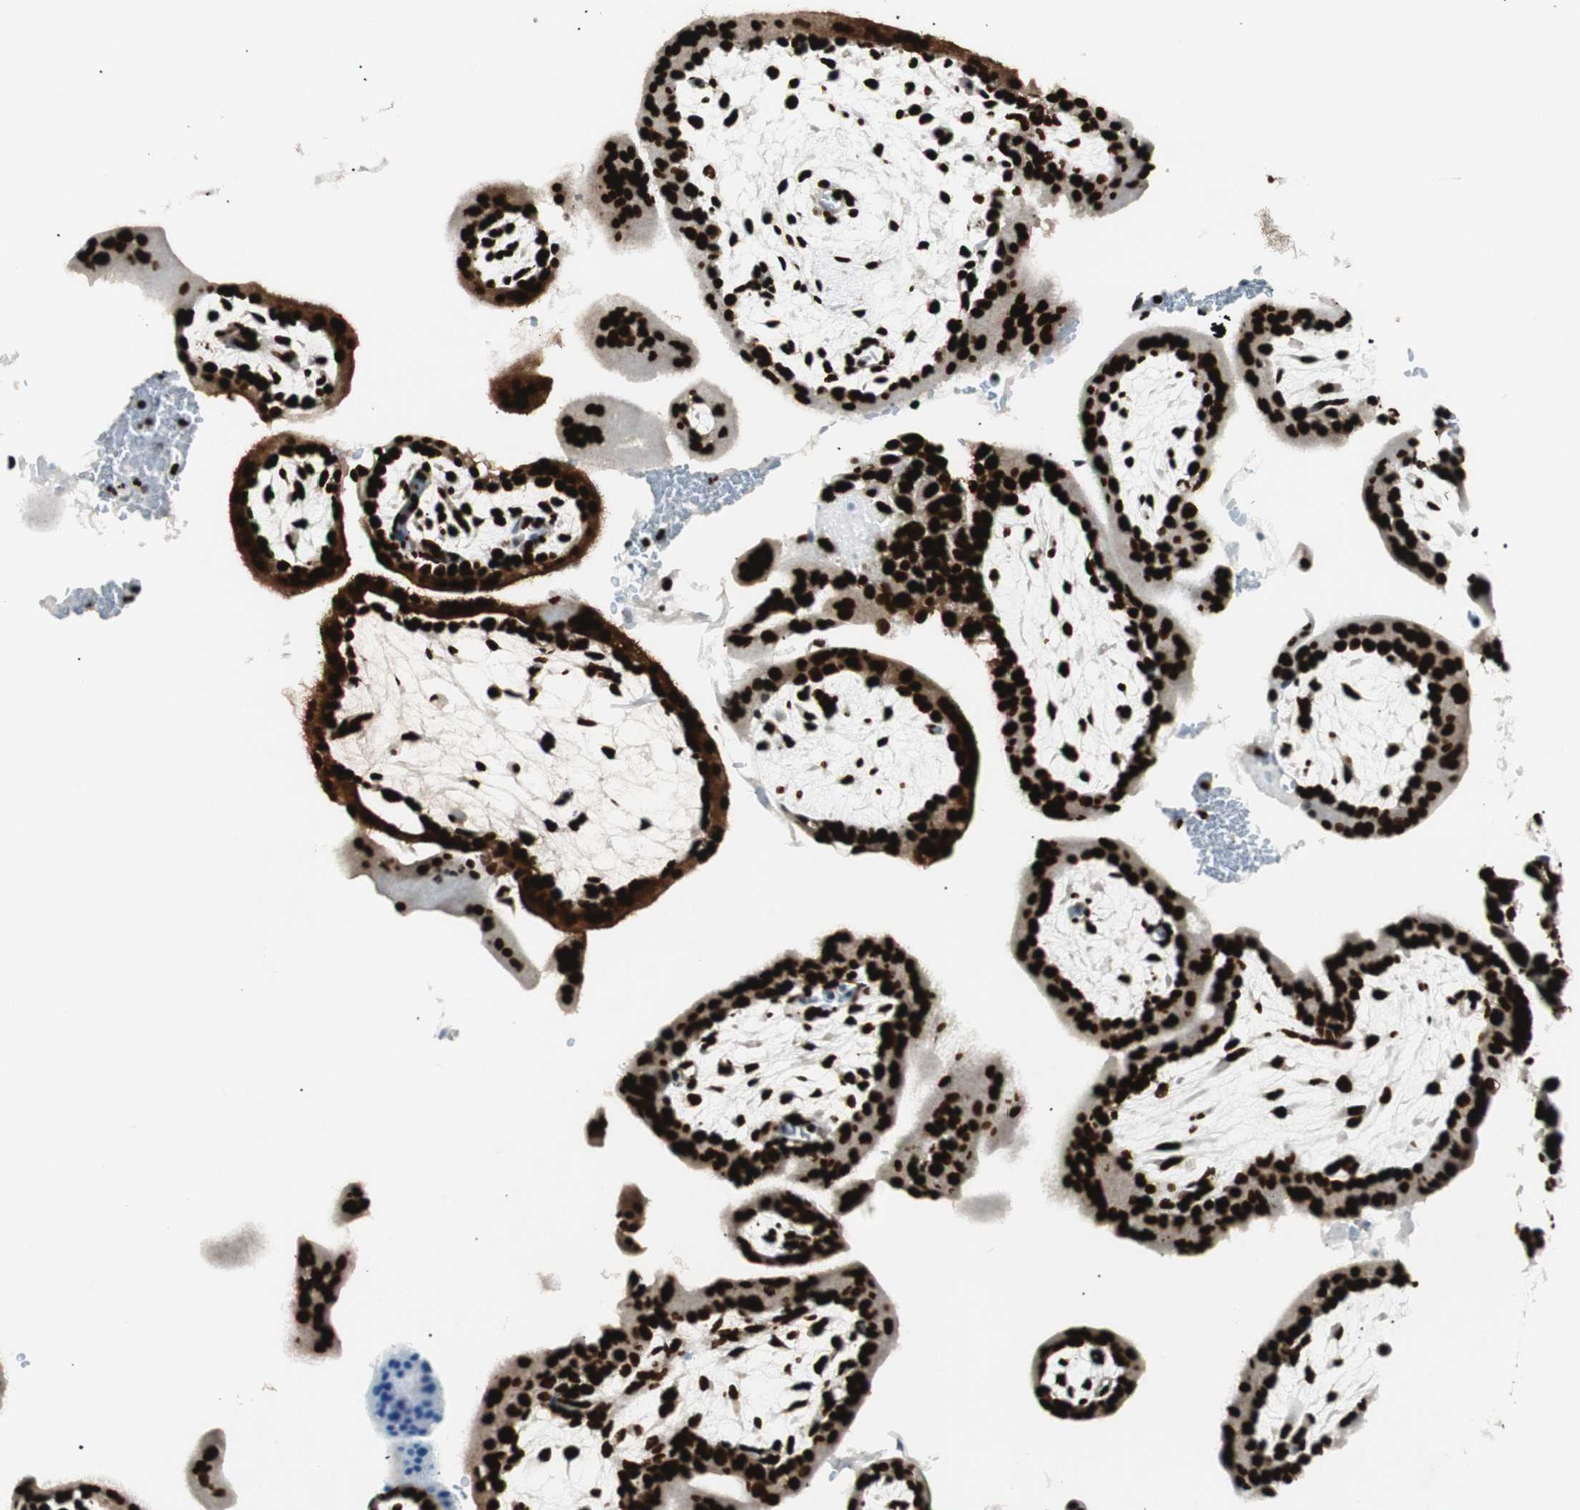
{"staining": {"intensity": "strong", "quantity": ">75%", "location": "nuclear"}, "tissue": "placenta", "cell_type": "Trophoblastic cells", "image_type": "normal", "snomed": [{"axis": "morphology", "description": "Normal tissue, NOS"}, {"axis": "topography", "description": "Placenta"}], "caption": "This image shows immunohistochemistry (IHC) staining of benign placenta, with high strong nuclear expression in about >75% of trophoblastic cells.", "gene": "EWSR1", "patient": {"sex": "female", "age": 35}}